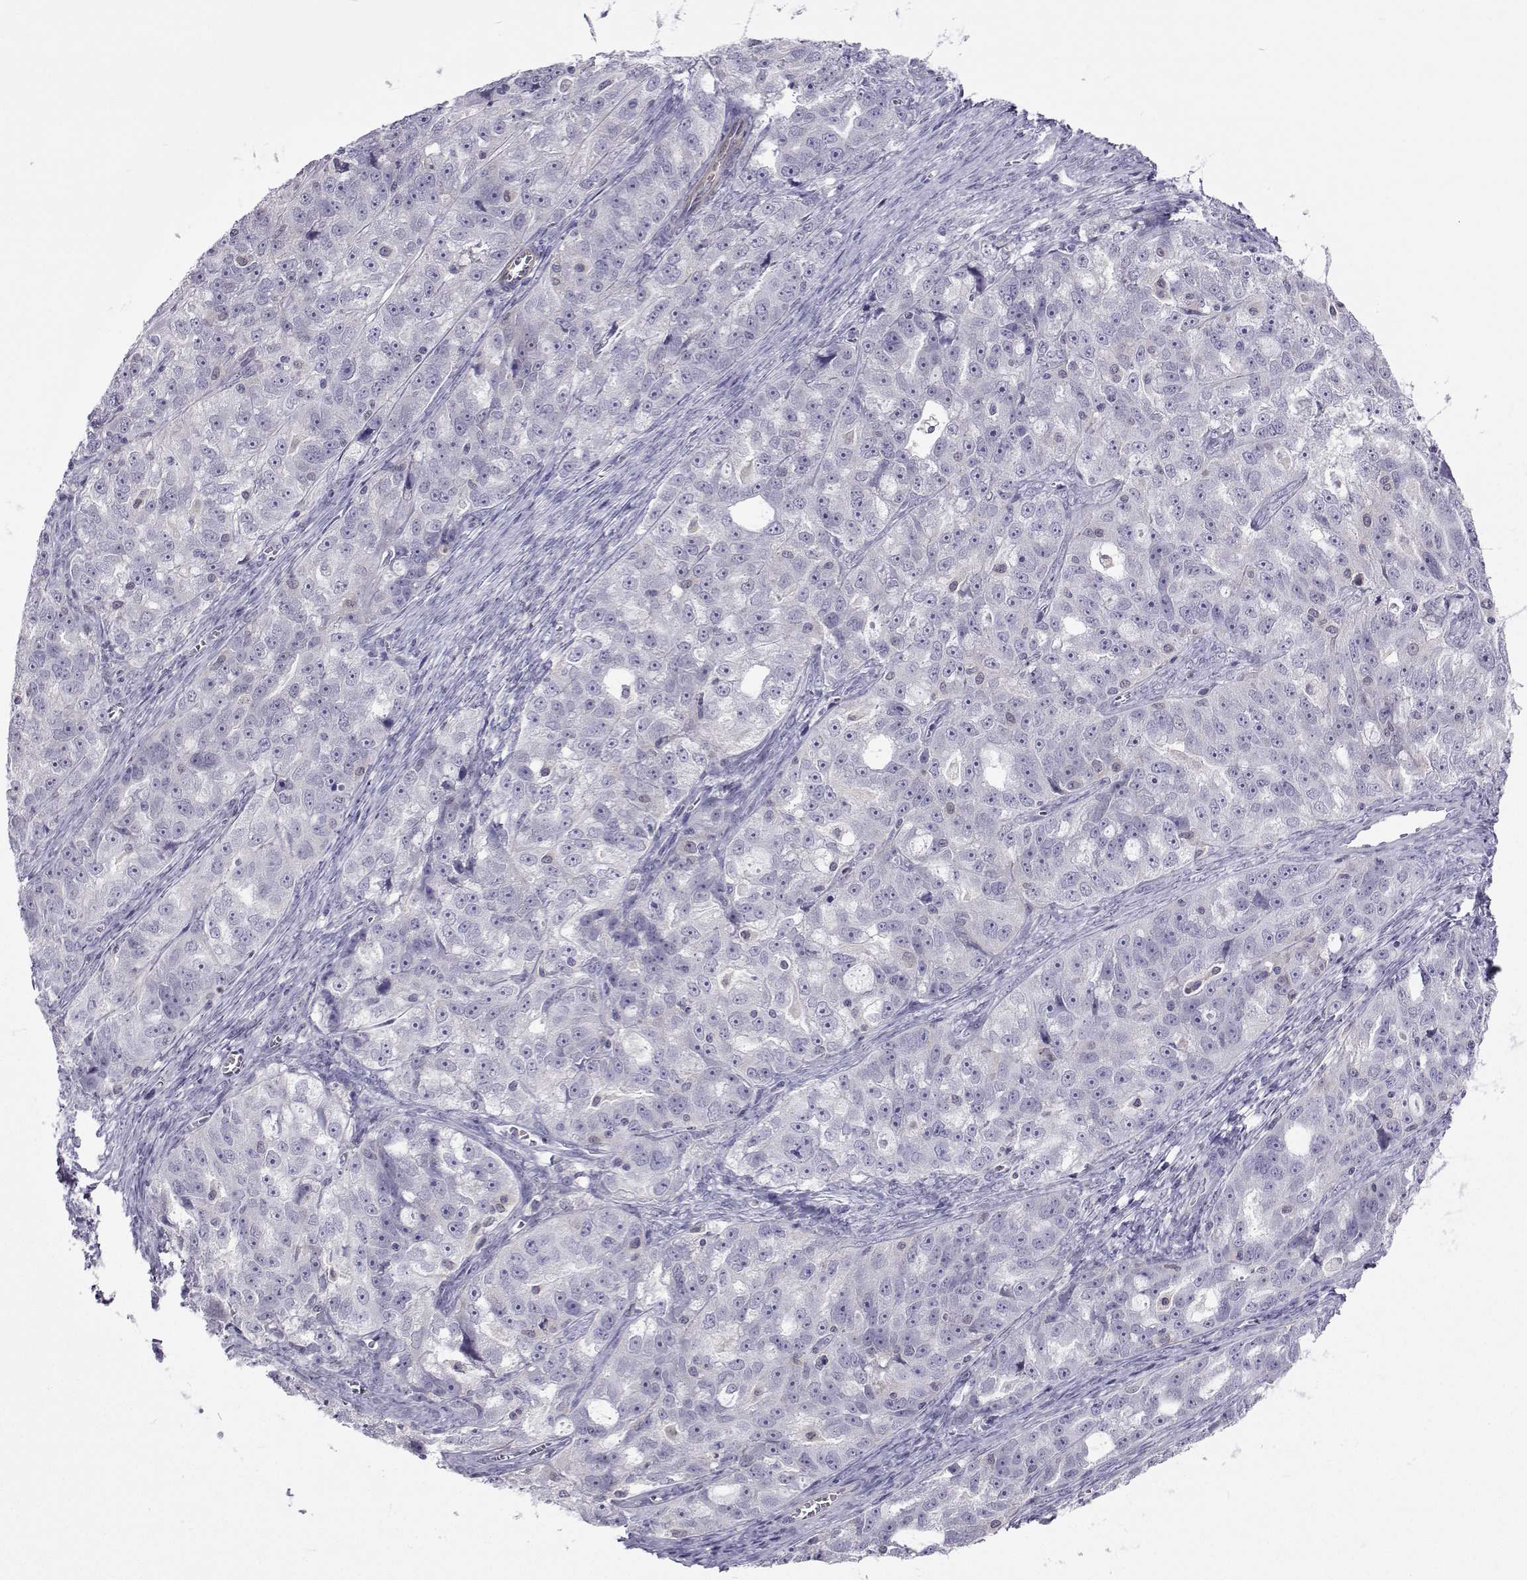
{"staining": {"intensity": "negative", "quantity": "none", "location": "none"}, "tissue": "ovarian cancer", "cell_type": "Tumor cells", "image_type": "cancer", "snomed": [{"axis": "morphology", "description": "Cystadenocarcinoma, serous, NOS"}, {"axis": "topography", "description": "Ovary"}], "caption": "Protein analysis of serous cystadenocarcinoma (ovarian) displays no significant expression in tumor cells.", "gene": "GALM", "patient": {"sex": "female", "age": 51}}